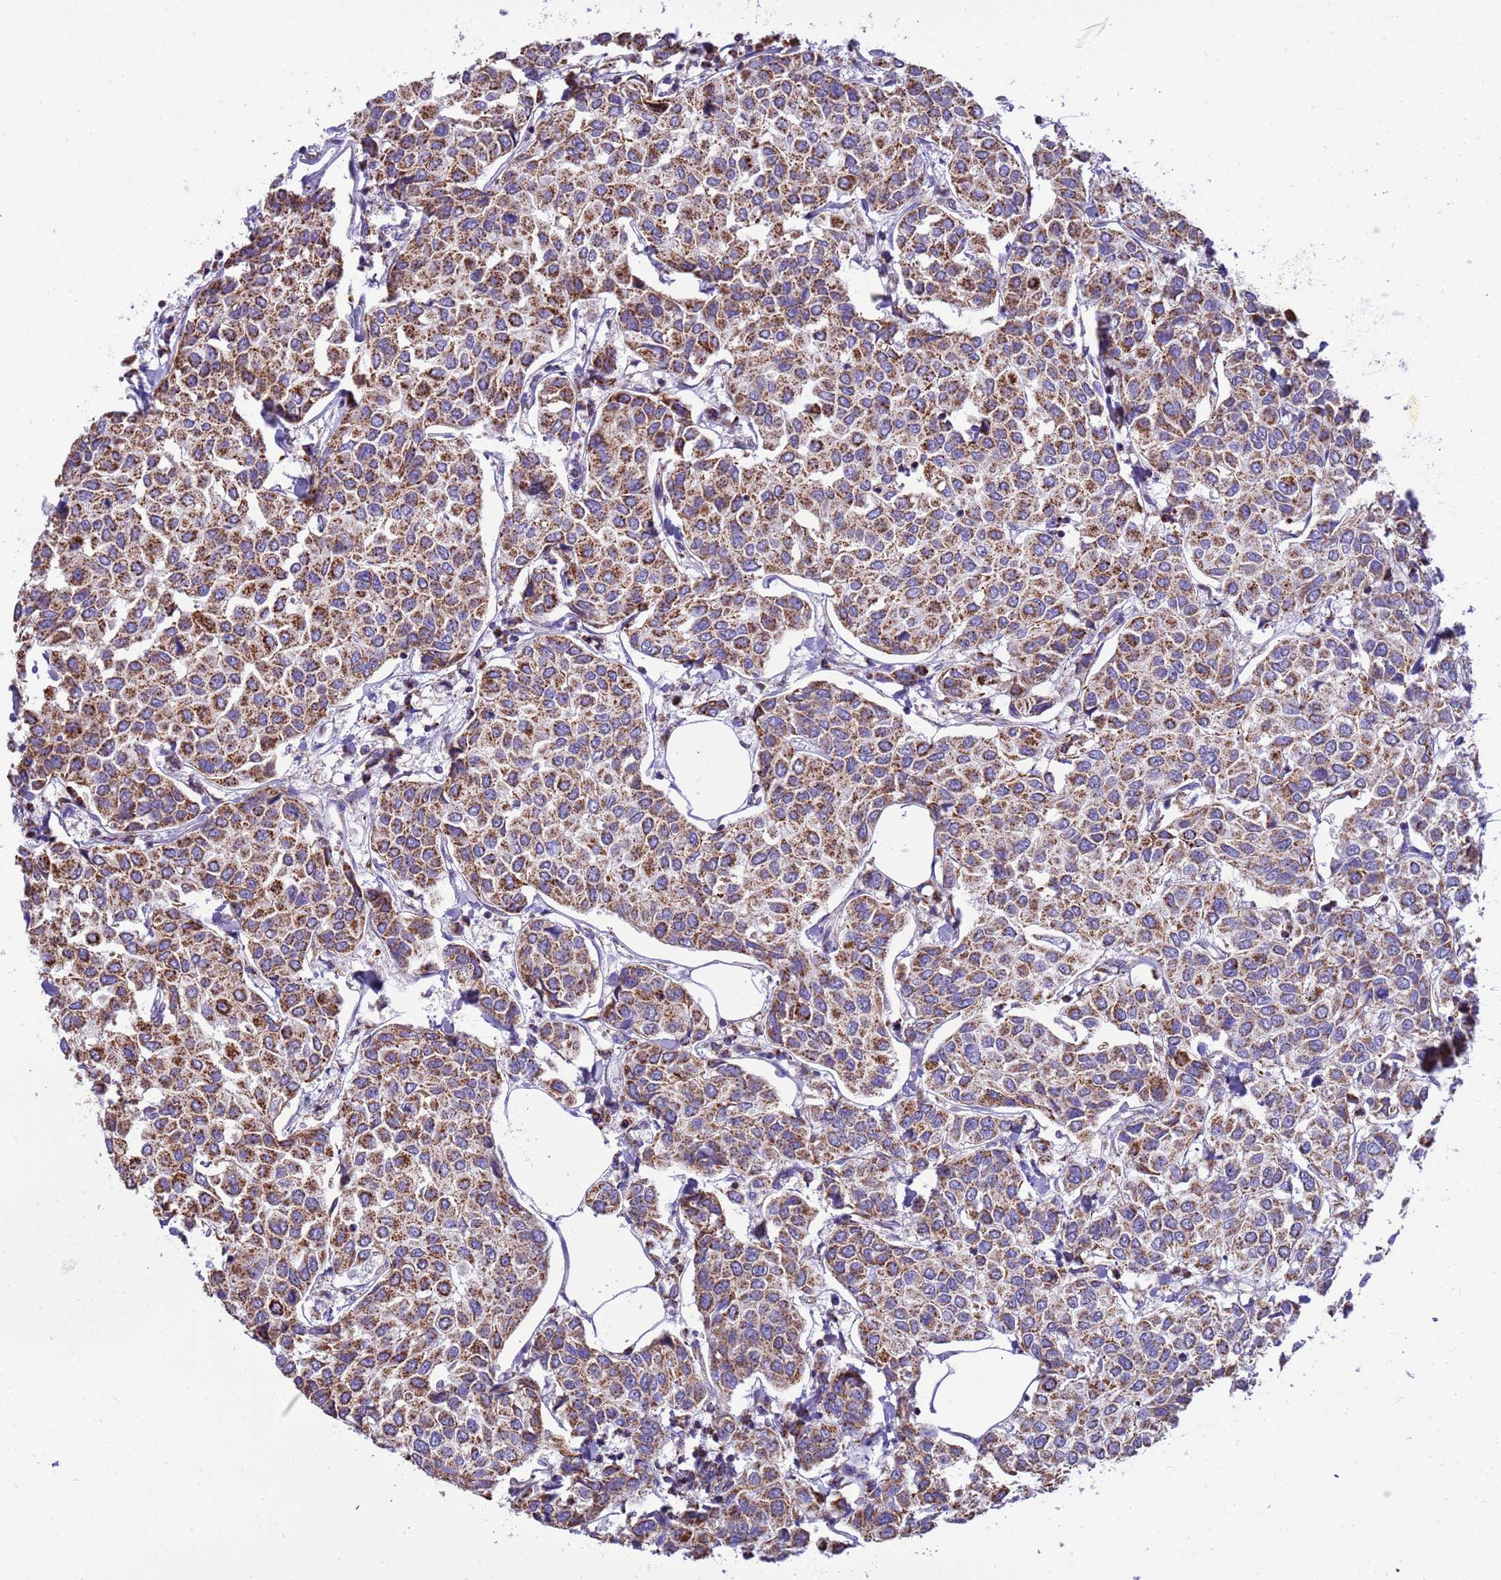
{"staining": {"intensity": "moderate", "quantity": ">75%", "location": "cytoplasmic/membranous"}, "tissue": "breast cancer", "cell_type": "Tumor cells", "image_type": "cancer", "snomed": [{"axis": "morphology", "description": "Duct carcinoma"}, {"axis": "topography", "description": "Breast"}], "caption": "This micrograph demonstrates IHC staining of human breast infiltrating ductal carcinoma, with medium moderate cytoplasmic/membranous expression in approximately >75% of tumor cells.", "gene": "RNF165", "patient": {"sex": "female", "age": 55}}